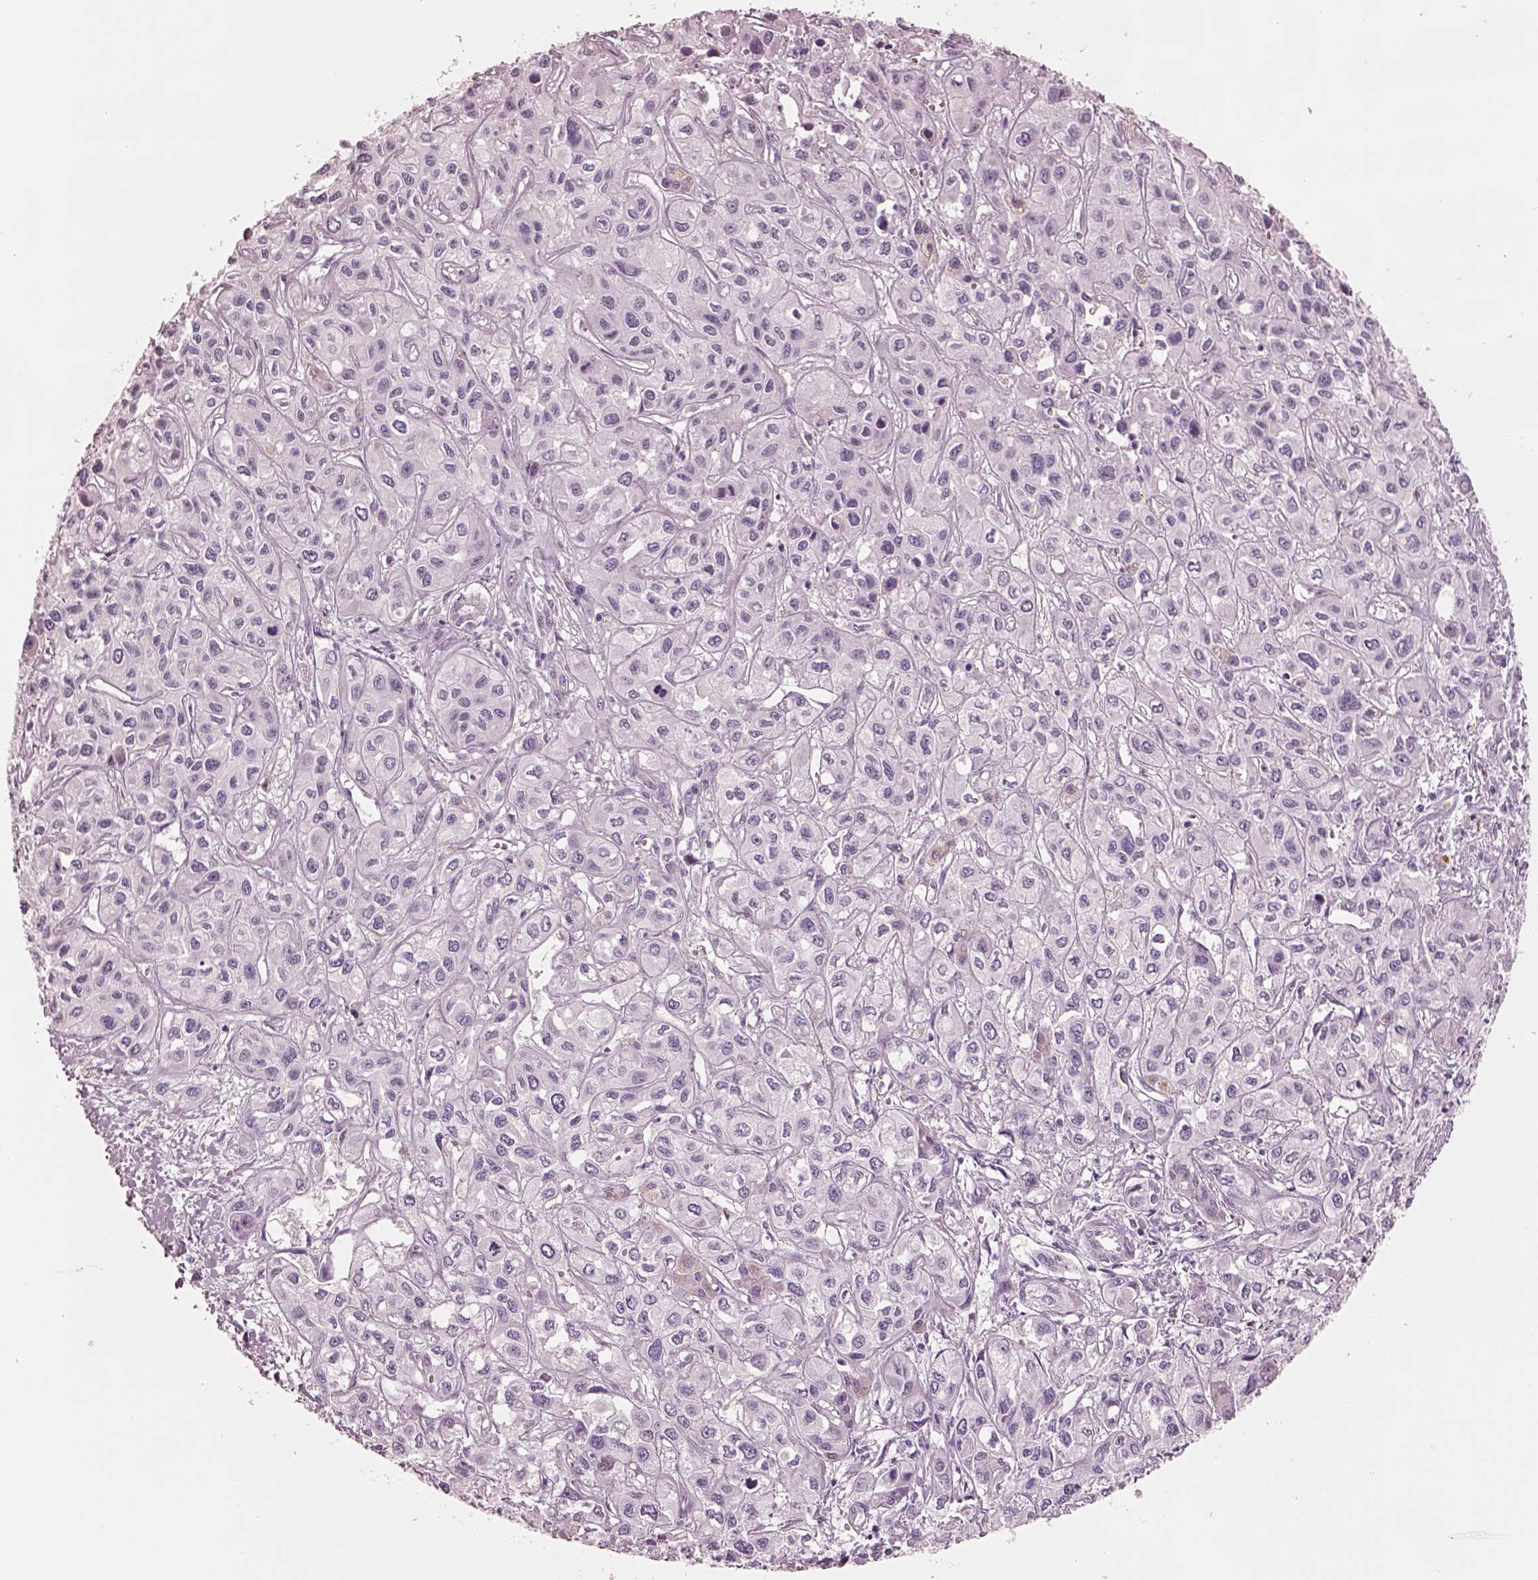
{"staining": {"intensity": "moderate", "quantity": "<25%", "location": "cytoplasmic/membranous"}, "tissue": "liver cancer", "cell_type": "Tumor cells", "image_type": "cancer", "snomed": [{"axis": "morphology", "description": "Cholangiocarcinoma"}, {"axis": "topography", "description": "Liver"}], "caption": "This image demonstrates IHC staining of liver cancer (cholangiocarcinoma), with low moderate cytoplasmic/membranous staining in approximately <25% of tumor cells.", "gene": "ELSPBP1", "patient": {"sex": "female", "age": 66}}